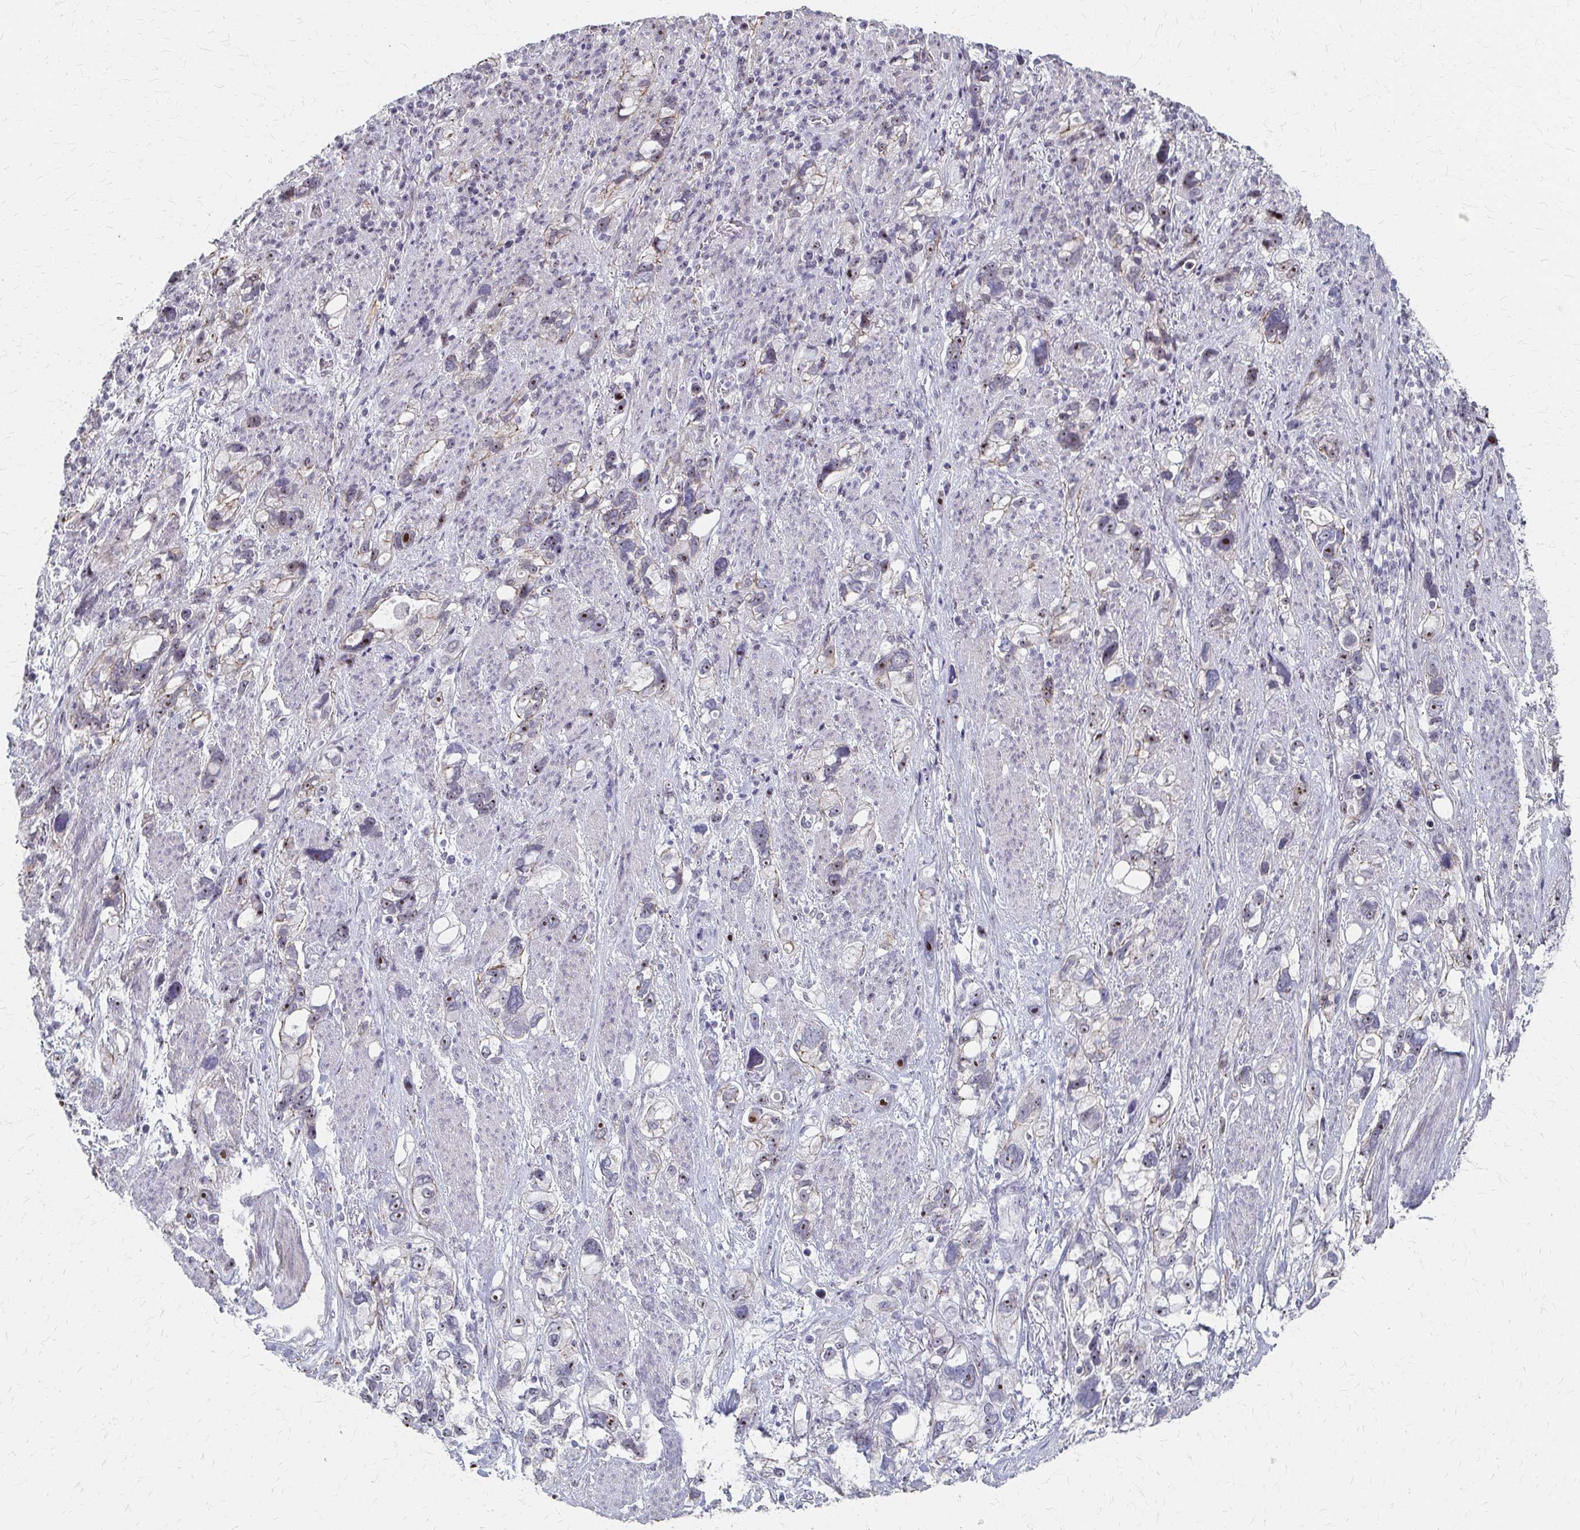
{"staining": {"intensity": "moderate", "quantity": "<25%", "location": "nuclear"}, "tissue": "stomach cancer", "cell_type": "Tumor cells", "image_type": "cancer", "snomed": [{"axis": "morphology", "description": "Adenocarcinoma, NOS"}, {"axis": "topography", "description": "Stomach, upper"}], "caption": "Brown immunohistochemical staining in human stomach cancer (adenocarcinoma) displays moderate nuclear positivity in approximately <25% of tumor cells.", "gene": "PES1", "patient": {"sex": "female", "age": 81}}